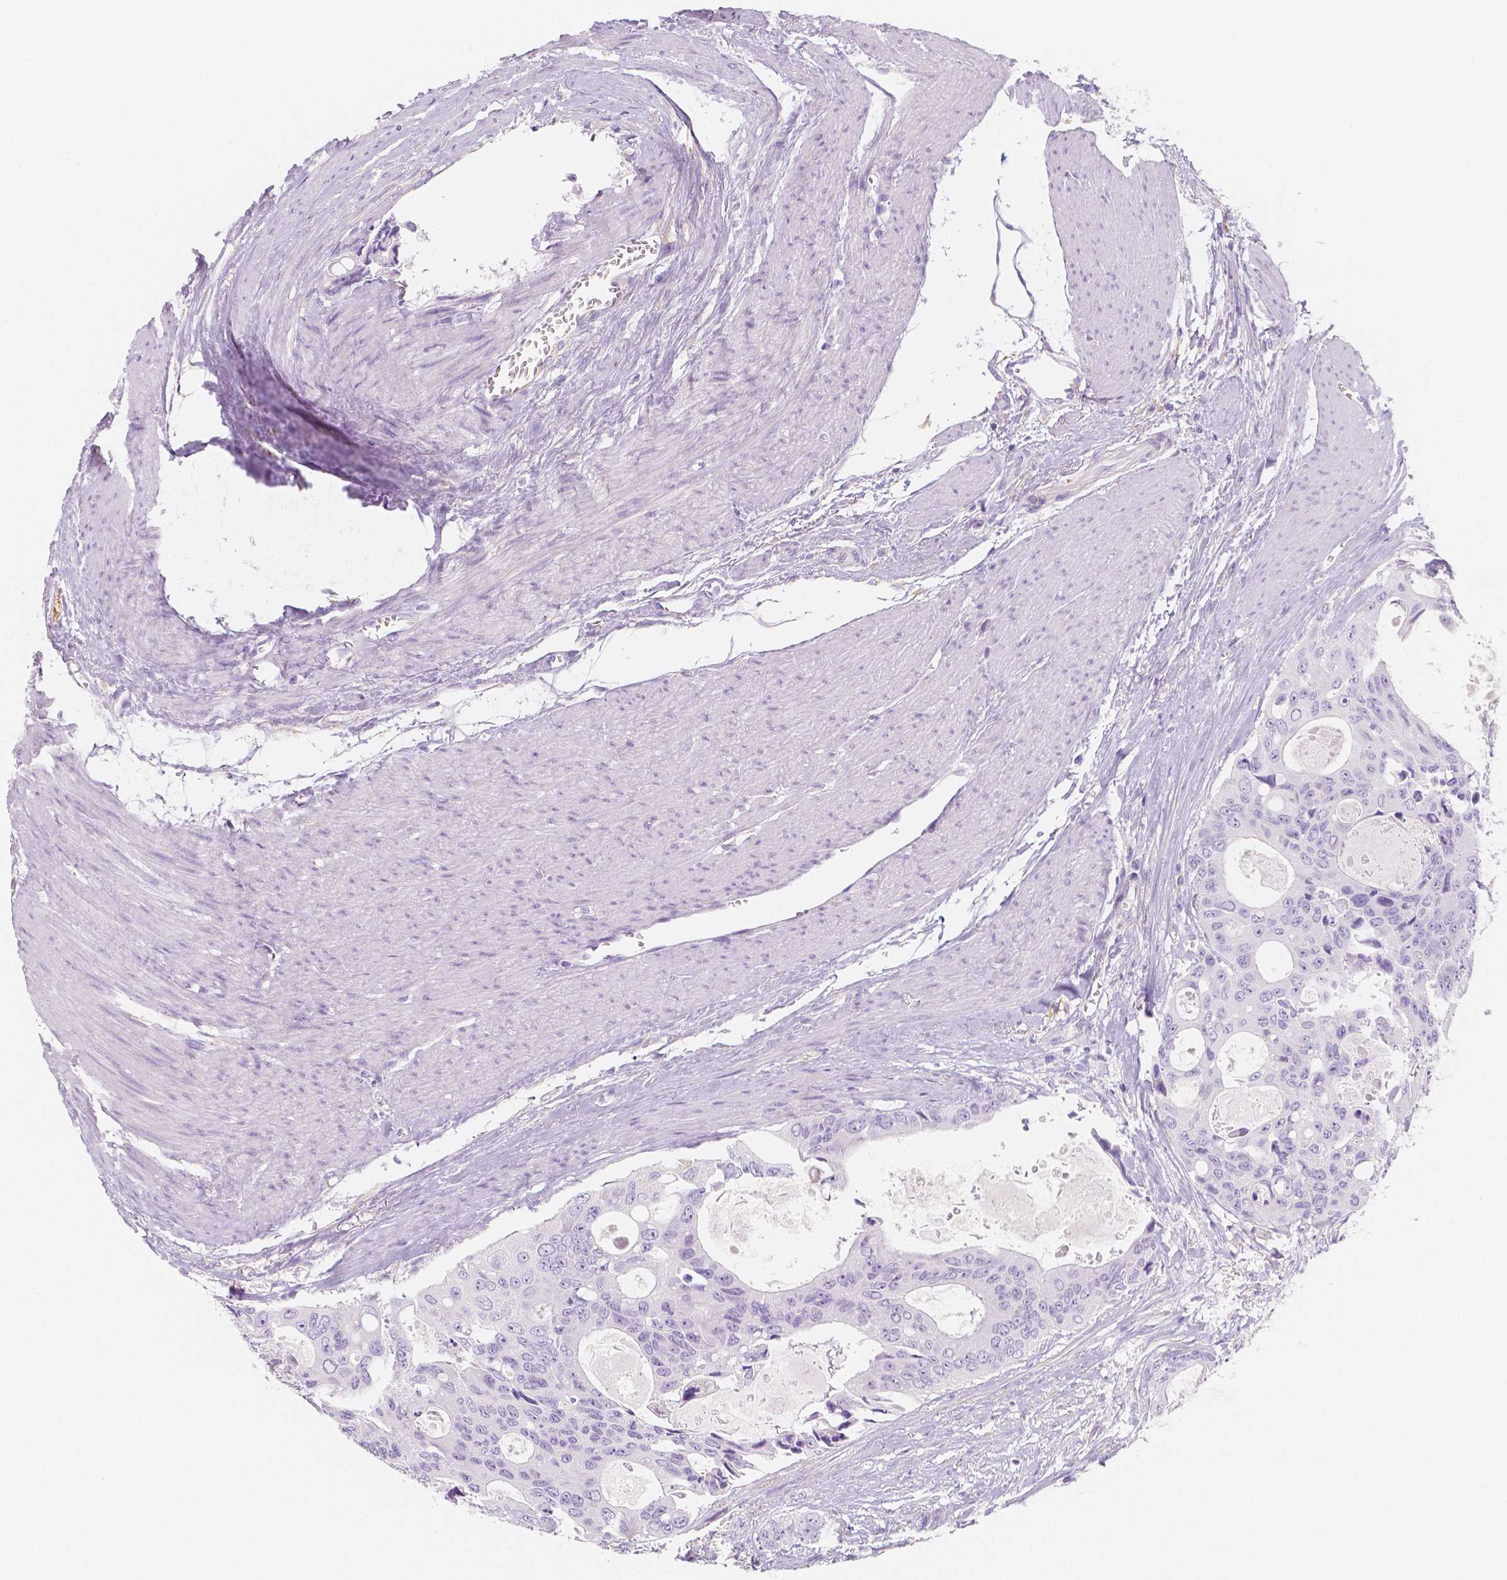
{"staining": {"intensity": "negative", "quantity": "none", "location": "none"}, "tissue": "colorectal cancer", "cell_type": "Tumor cells", "image_type": "cancer", "snomed": [{"axis": "morphology", "description": "Adenocarcinoma, NOS"}, {"axis": "topography", "description": "Rectum"}], "caption": "This is a histopathology image of immunohistochemistry (IHC) staining of colorectal cancer (adenocarcinoma), which shows no positivity in tumor cells.", "gene": "MAP1A", "patient": {"sex": "male", "age": 76}}